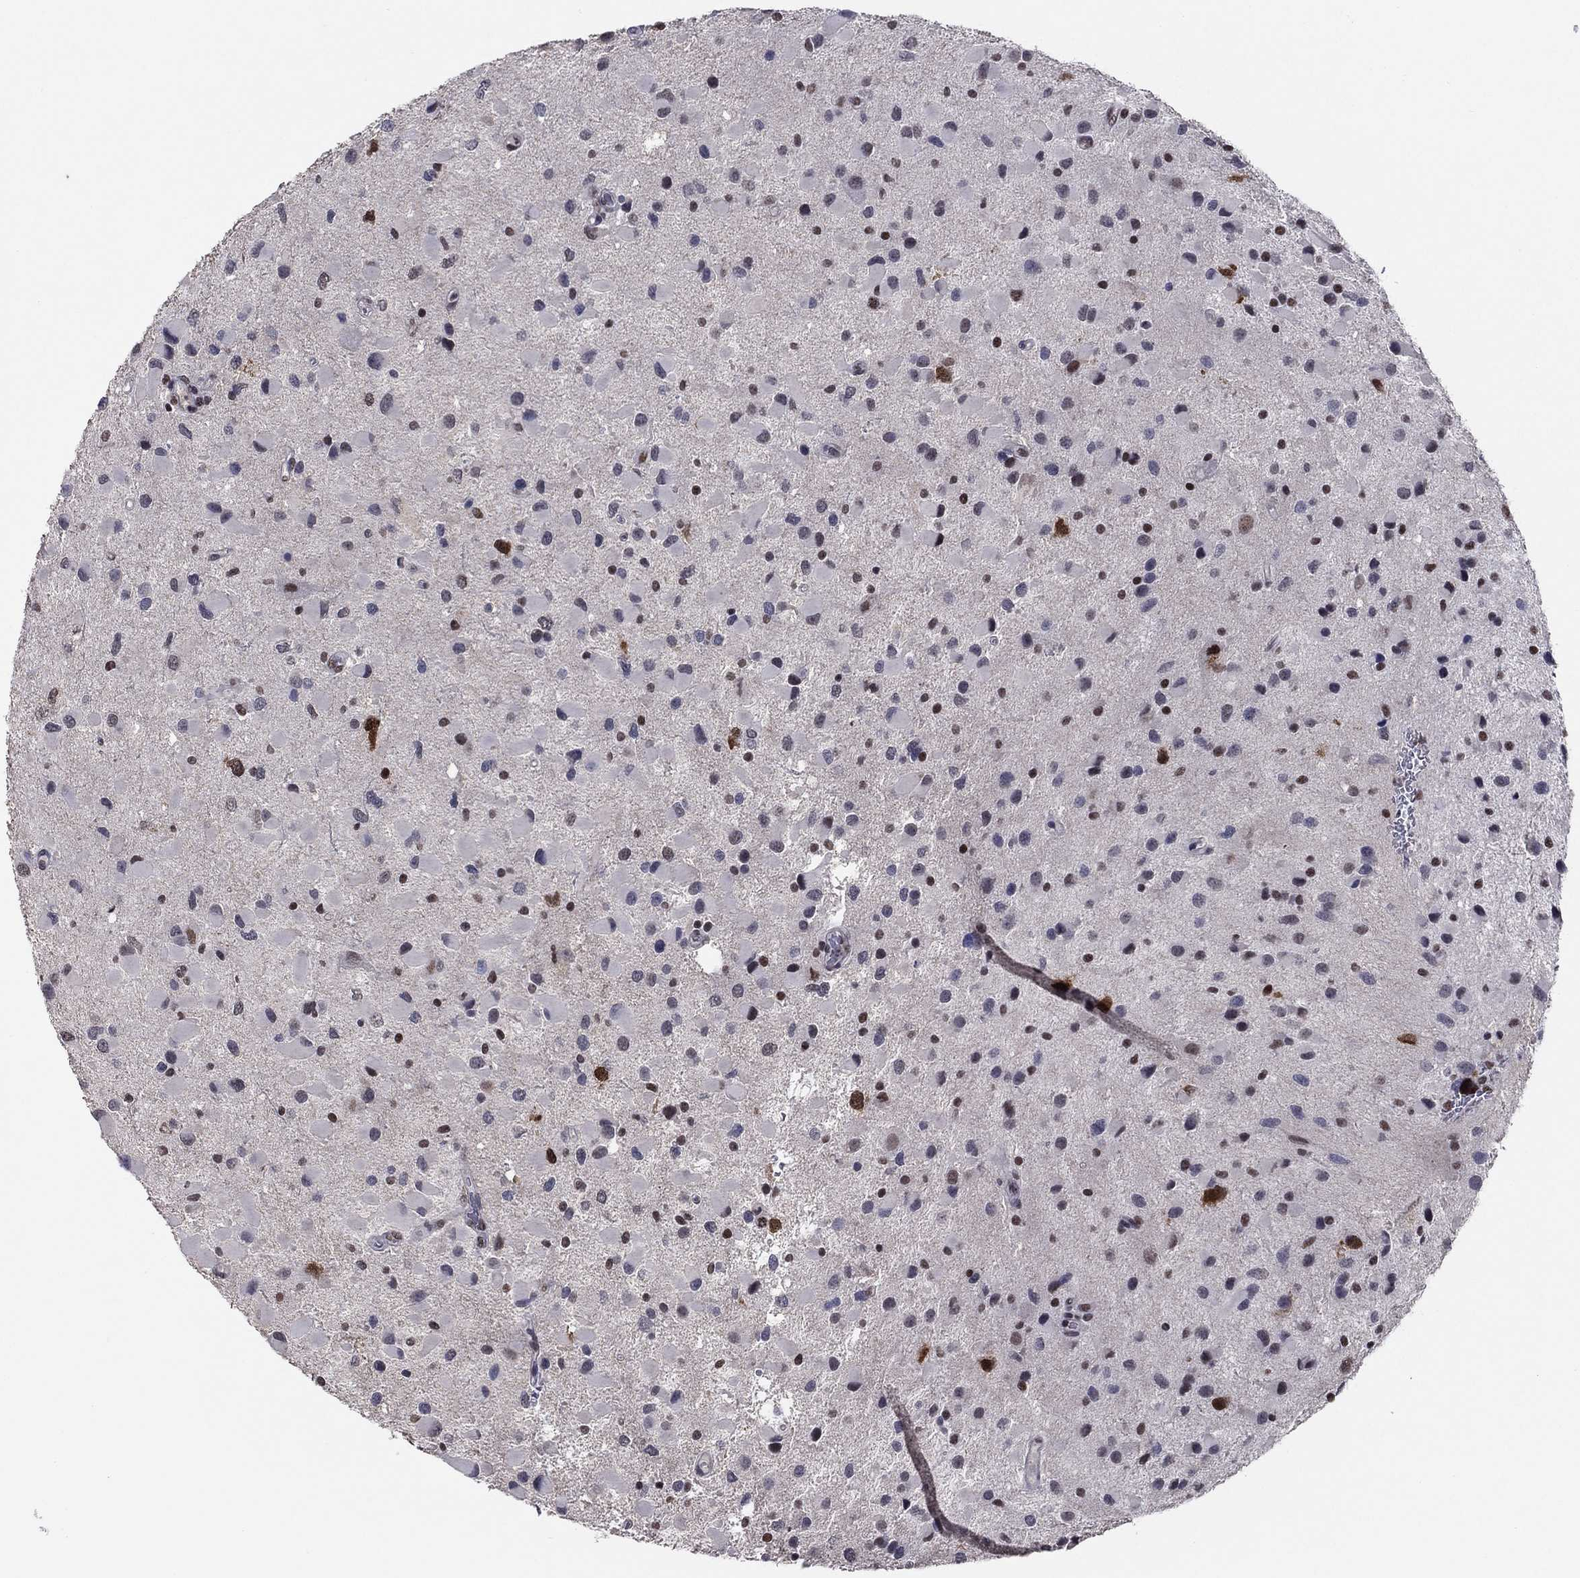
{"staining": {"intensity": "moderate", "quantity": "<25%", "location": "nuclear"}, "tissue": "glioma", "cell_type": "Tumor cells", "image_type": "cancer", "snomed": [{"axis": "morphology", "description": "Glioma, malignant, Low grade"}, {"axis": "topography", "description": "Brain"}], "caption": "The photomicrograph reveals staining of malignant low-grade glioma, revealing moderate nuclear protein staining (brown color) within tumor cells.", "gene": "TYMS", "patient": {"sex": "female", "age": 32}}